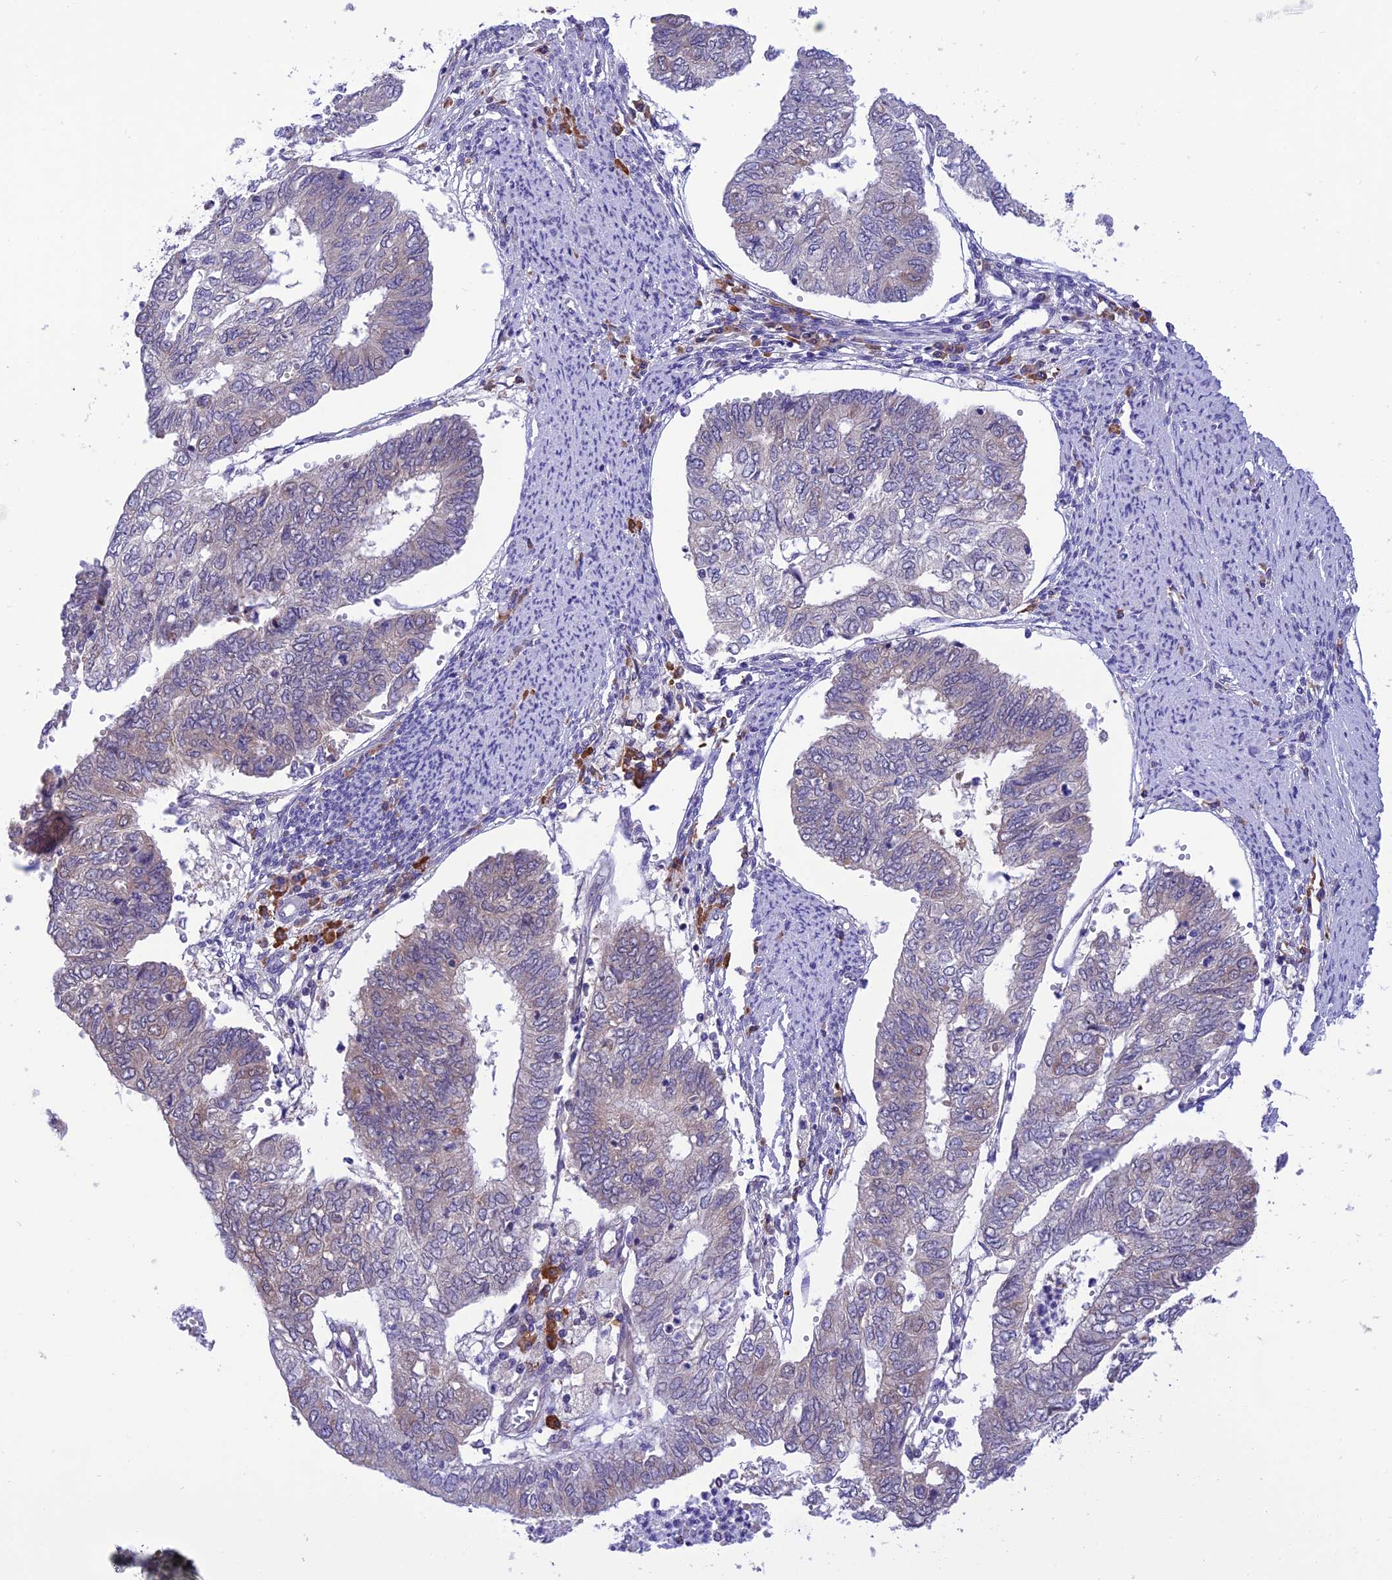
{"staining": {"intensity": "negative", "quantity": "none", "location": "none"}, "tissue": "endometrial cancer", "cell_type": "Tumor cells", "image_type": "cancer", "snomed": [{"axis": "morphology", "description": "Adenocarcinoma, NOS"}, {"axis": "topography", "description": "Endometrium"}], "caption": "A photomicrograph of endometrial cancer stained for a protein demonstrates no brown staining in tumor cells. (Stains: DAB IHC with hematoxylin counter stain, Microscopy: brightfield microscopy at high magnification).", "gene": "RNF126", "patient": {"sex": "female", "age": 68}}